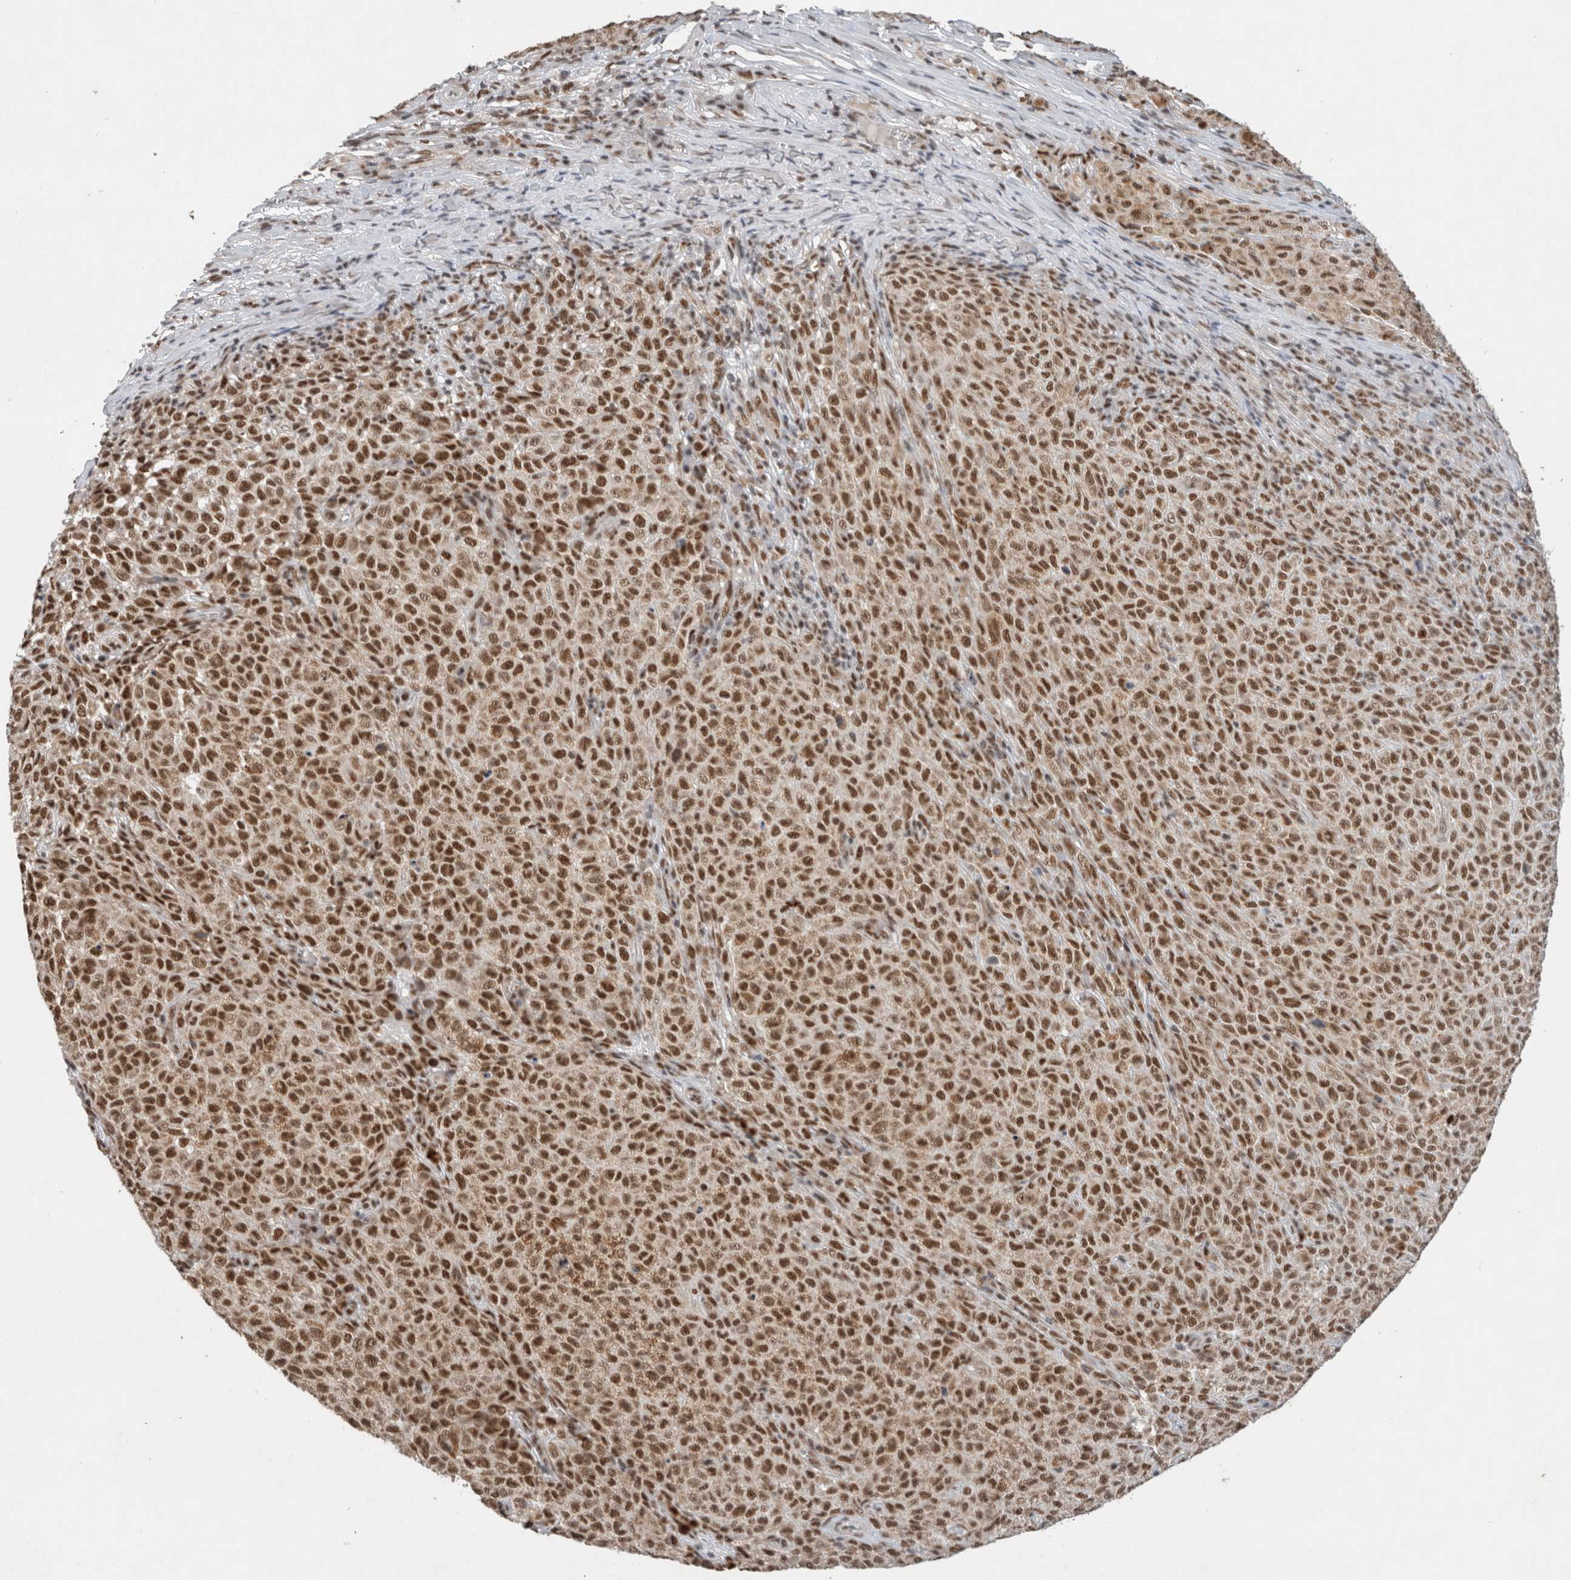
{"staining": {"intensity": "strong", "quantity": ">75%", "location": "nuclear"}, "tissue": "melanoma", "cell_type": "Tumor cells", "image_type": "cancer", "snomed": [{"axis": "morphology", "description": "Malignant melanoma, NOS"}, {"axis": "topography", "description": "Skin"}], "caption": "Melanoma was stained to show a protein in brown. There is high levels of strong nuclear positivity in about >75% of tumor cells. The protein is shown in brown color, while the nuclei are stained blue.", "gene": "DDX42", "patient": {"sex": "female", "age": 82}}